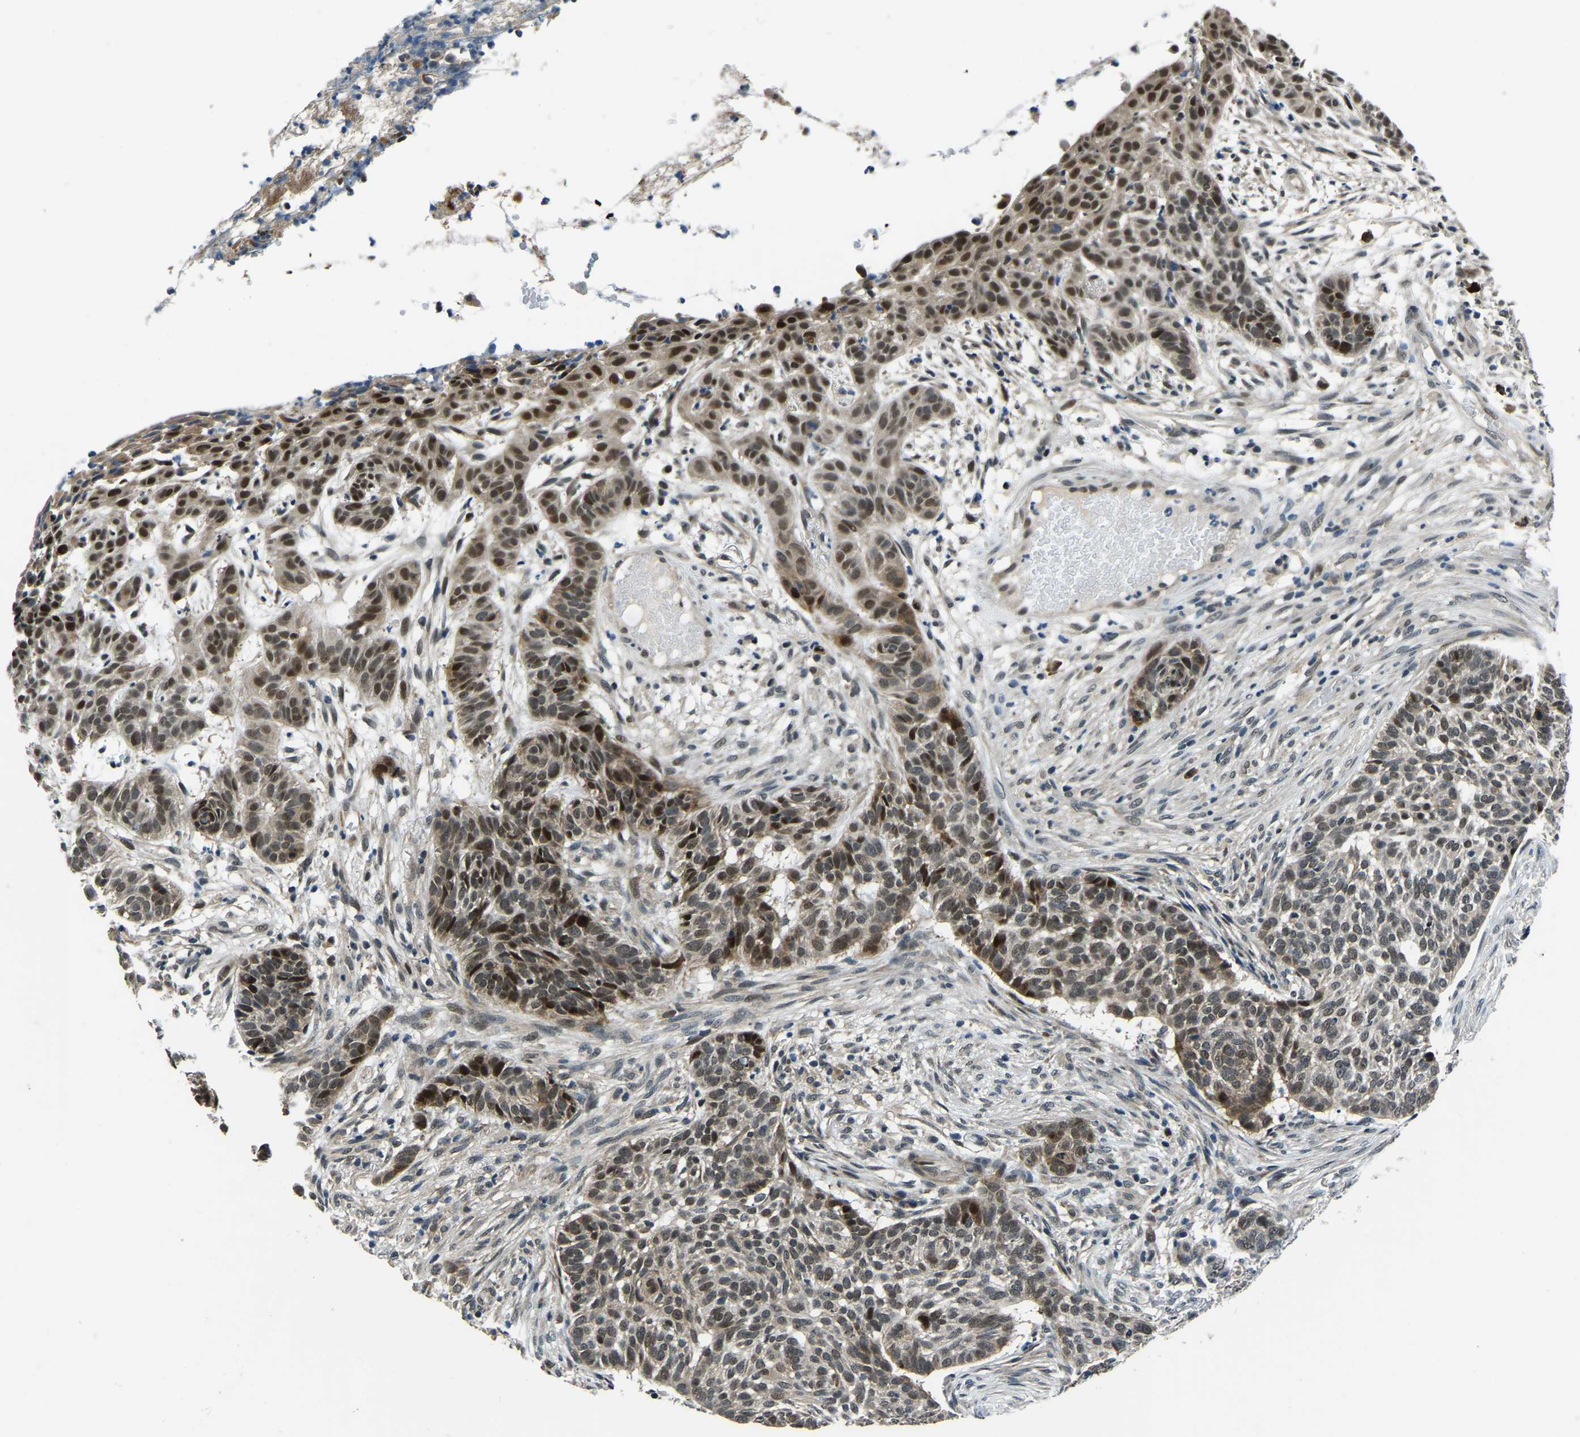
{"staining": {"intensity": "moderate", "quantity": ">75%", "location": "cytoplasmic/membranous,nuclear"}, "tissue": "skin cancer", "cell_type": "Tumor cells", "image_type": "cancer", "snomed": [{"axis": "morphology", "description": "Basal cell carcinoma"}, {"axis": "topography", "description": "Skin"}], "caption": "Immunohistochemistry (IHC) photomicrograph of neoplastic tissue: skin cancer stained using IHC shows medium levels of moderate protein expression localized specifically in the cytoplasmic/membranous and nuclear of tumor cells, appearing as a cytoplasmic/membranous and nuclear brown color.", "gene": "ING2", "patient": {"sex": "male", "age": 85}}